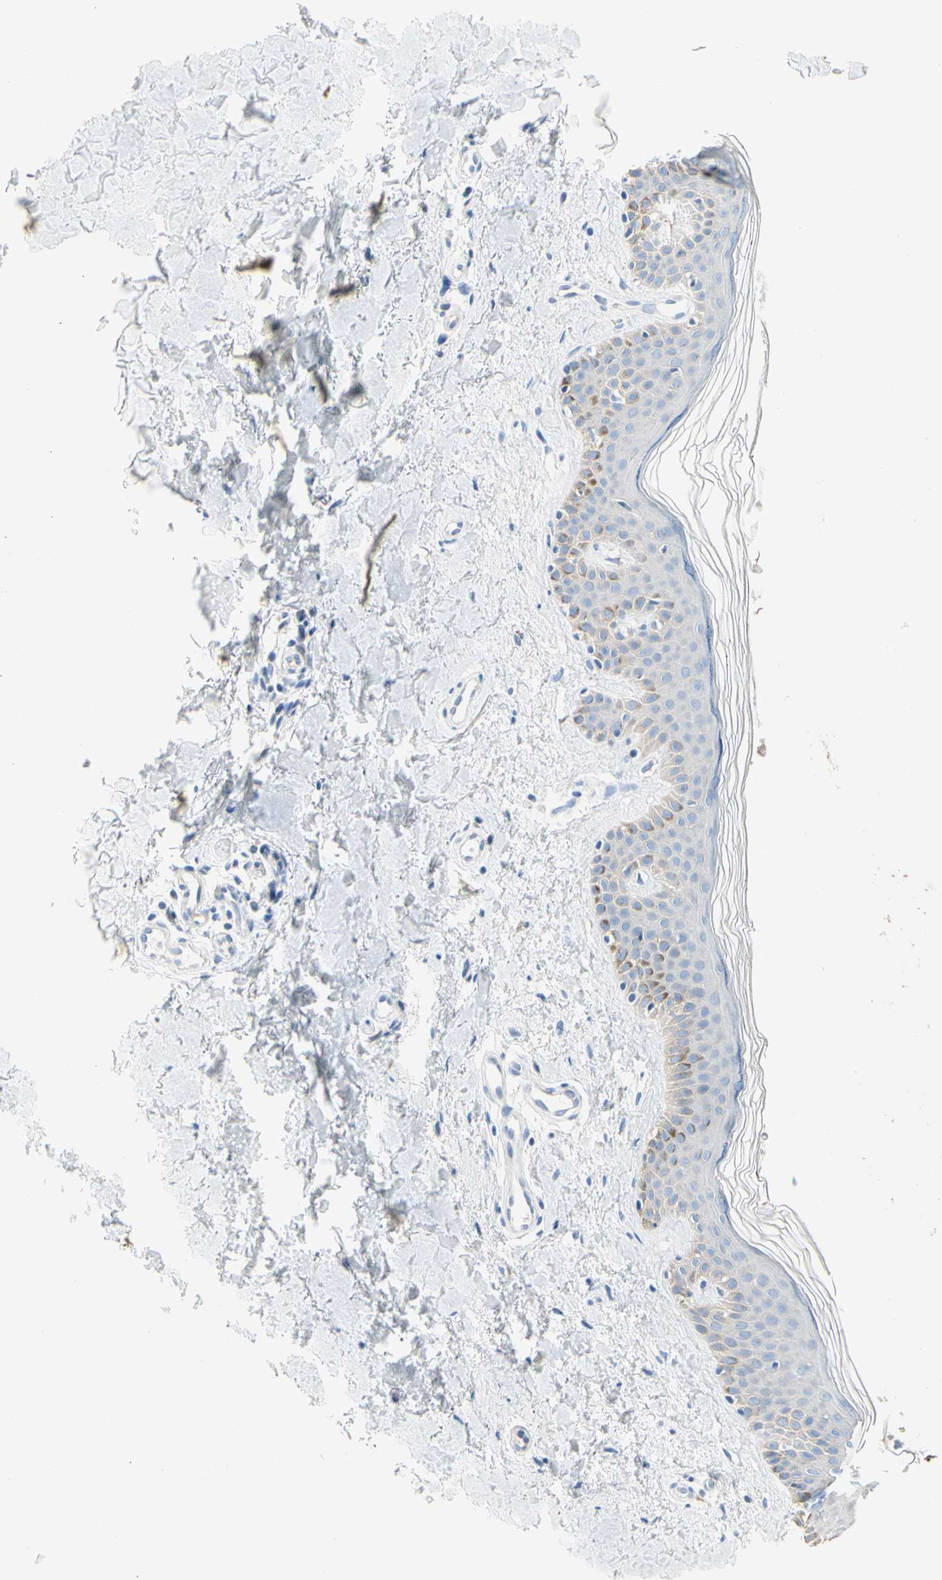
{"staining": {"intensity": "negative", "quantity": "none", "location": "none"}, "tissue": "skin", "cell_type": "Fibroblasts", "image_type": "normal", "snomed": [{"axis": "morphology", "description": "Normal tissue, NOS"}, {"axis": "topography", "description": "Skin"}], "caption": "Fibroblasts show no significant protein staining in benign skin. (Stains: DAB (3,3'-diaminobenzidine) immunohistochemistry with hematoxylin counter stain, Microscopy: brightfield microscopy at high magnification).", "gene": "STXBP1", "patient": {"sex": "male", "age": 67}}